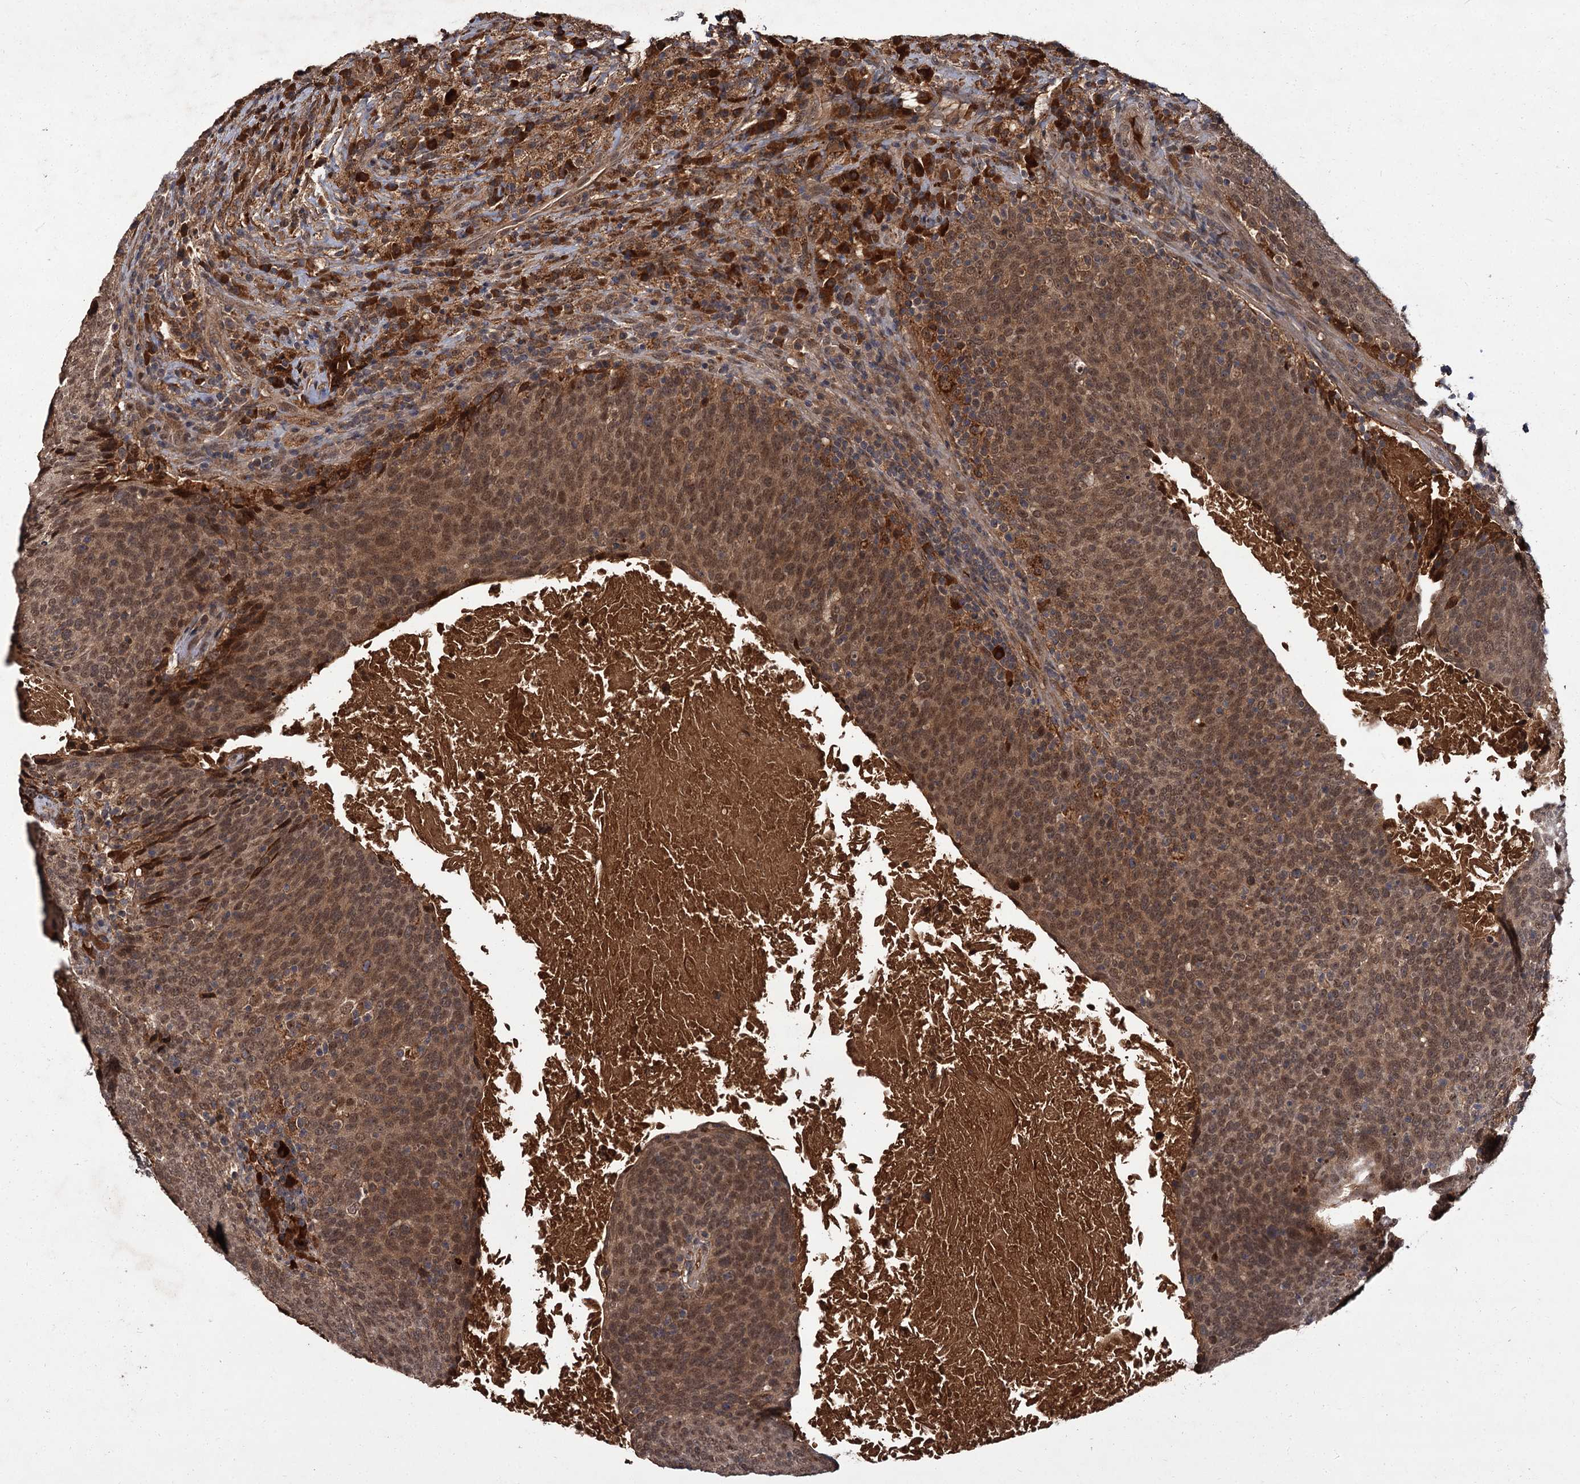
{"staining": {"intensity": "moderate", "quantity": ">75%", "location": "cytoplasmic/membranous,nuclear"}, "tissue": "head and neck cancer", "cell_type": "Tumor cells", "image_type": "cancer", "snomed": [{"axis": "morphology", "description": "Squamous cell carcinoma, NOS"}, {"axis": "morphology", "description": "Squamous cell carcinoma, metastatic, NOS"}, {"axis": "topography", "description": "Lymph node"}, {"axis": "topography", "description": "Head-Neck"}], "caption": "Moderate cytoplasmic/membranous and nuclear protein expression is present in about >75% of tumor cells in head and neck metastatic squamous cell carcinoma.", "gene": "MBD6", "patient": {"sex": "male", "age": 62}}